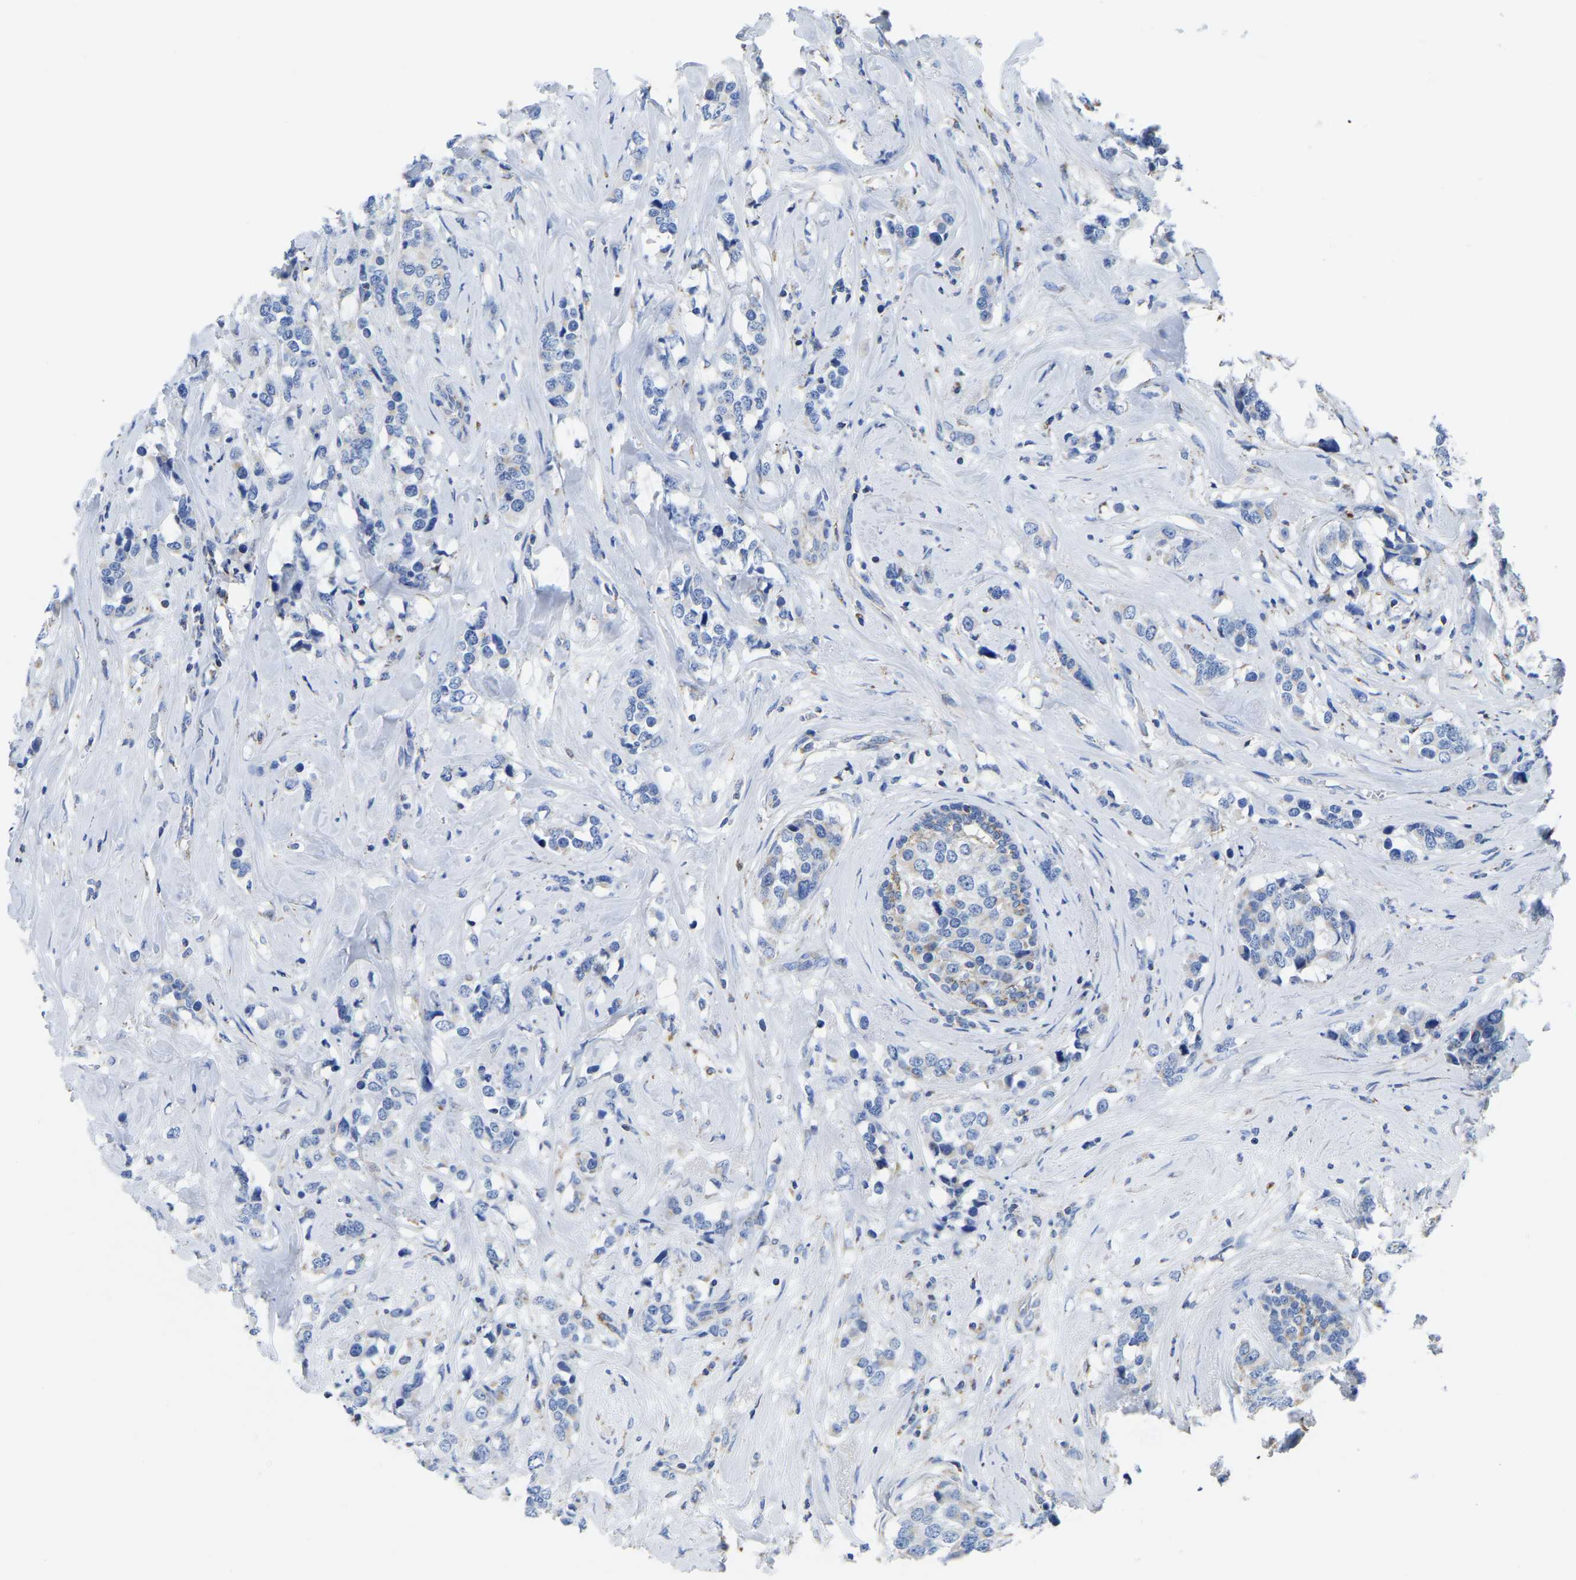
{"staining": {"intensity": "moderate", "quantity": "<25%", "location": "cytoplasmic/membranous"}, "tissue": "breast cancer", "cell_type": "Tumor cells", "image_type": "cancer", "snomed": [{"axis": "morphology", "description": "Lobular carcinoma"}, {"axis": "topography", "description": "Breast"}], "caption": "A brown stain labels moderate cytoplasmic/membranous expression of a protein in breast cancer (lobular carcinoma) tumor cells. (DAB = brown stain, brightfield microscopy at high magnification).", "gene": "ETFA", "patient": {"sex": "female", "age": 59}}